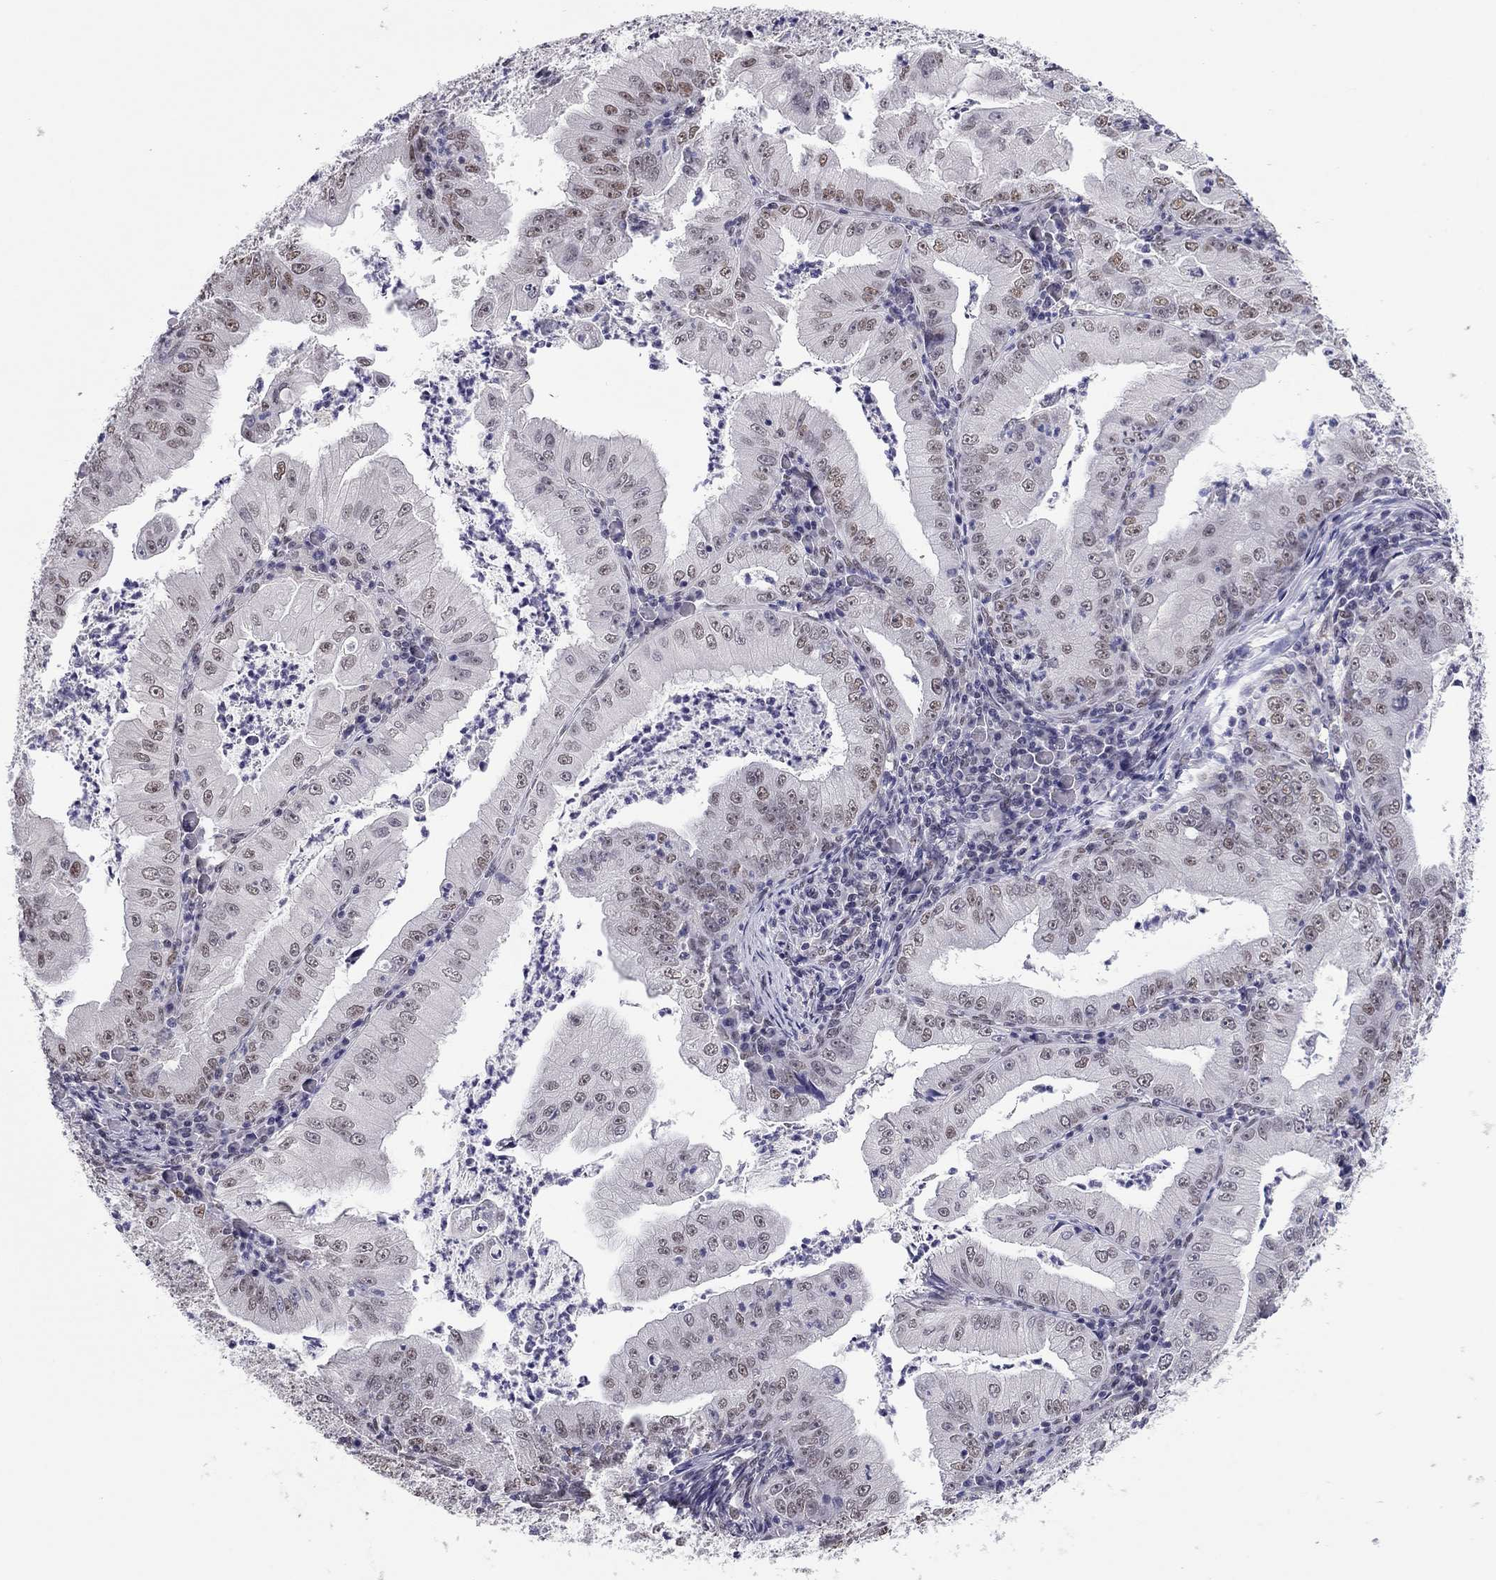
{"staining": {"intensity": "moderate", "quantity": "25%-75%", "location": "nuclear"}, "tissue": "stomach cancer", "cell_type": "Tumor cells", "image_type": "cancer", "snomed": [{"axis": "morphology", "description": "Adenocarcinoma, NOS"}, {"axis": "topography", "description": "Stomach"}], "caption": "An immunohistochemistry (IHC) photomicrograph of tumor tissue is shown. Protein staining in brown highlights moderate nuclear positivity in stomach cancer within tumor cells. Immunohistochemistry stains the protein of interest in brown and the nuclei are stained blue.", "gene": "DOT1L", "patient": {"sex": "male", "age": 76}}